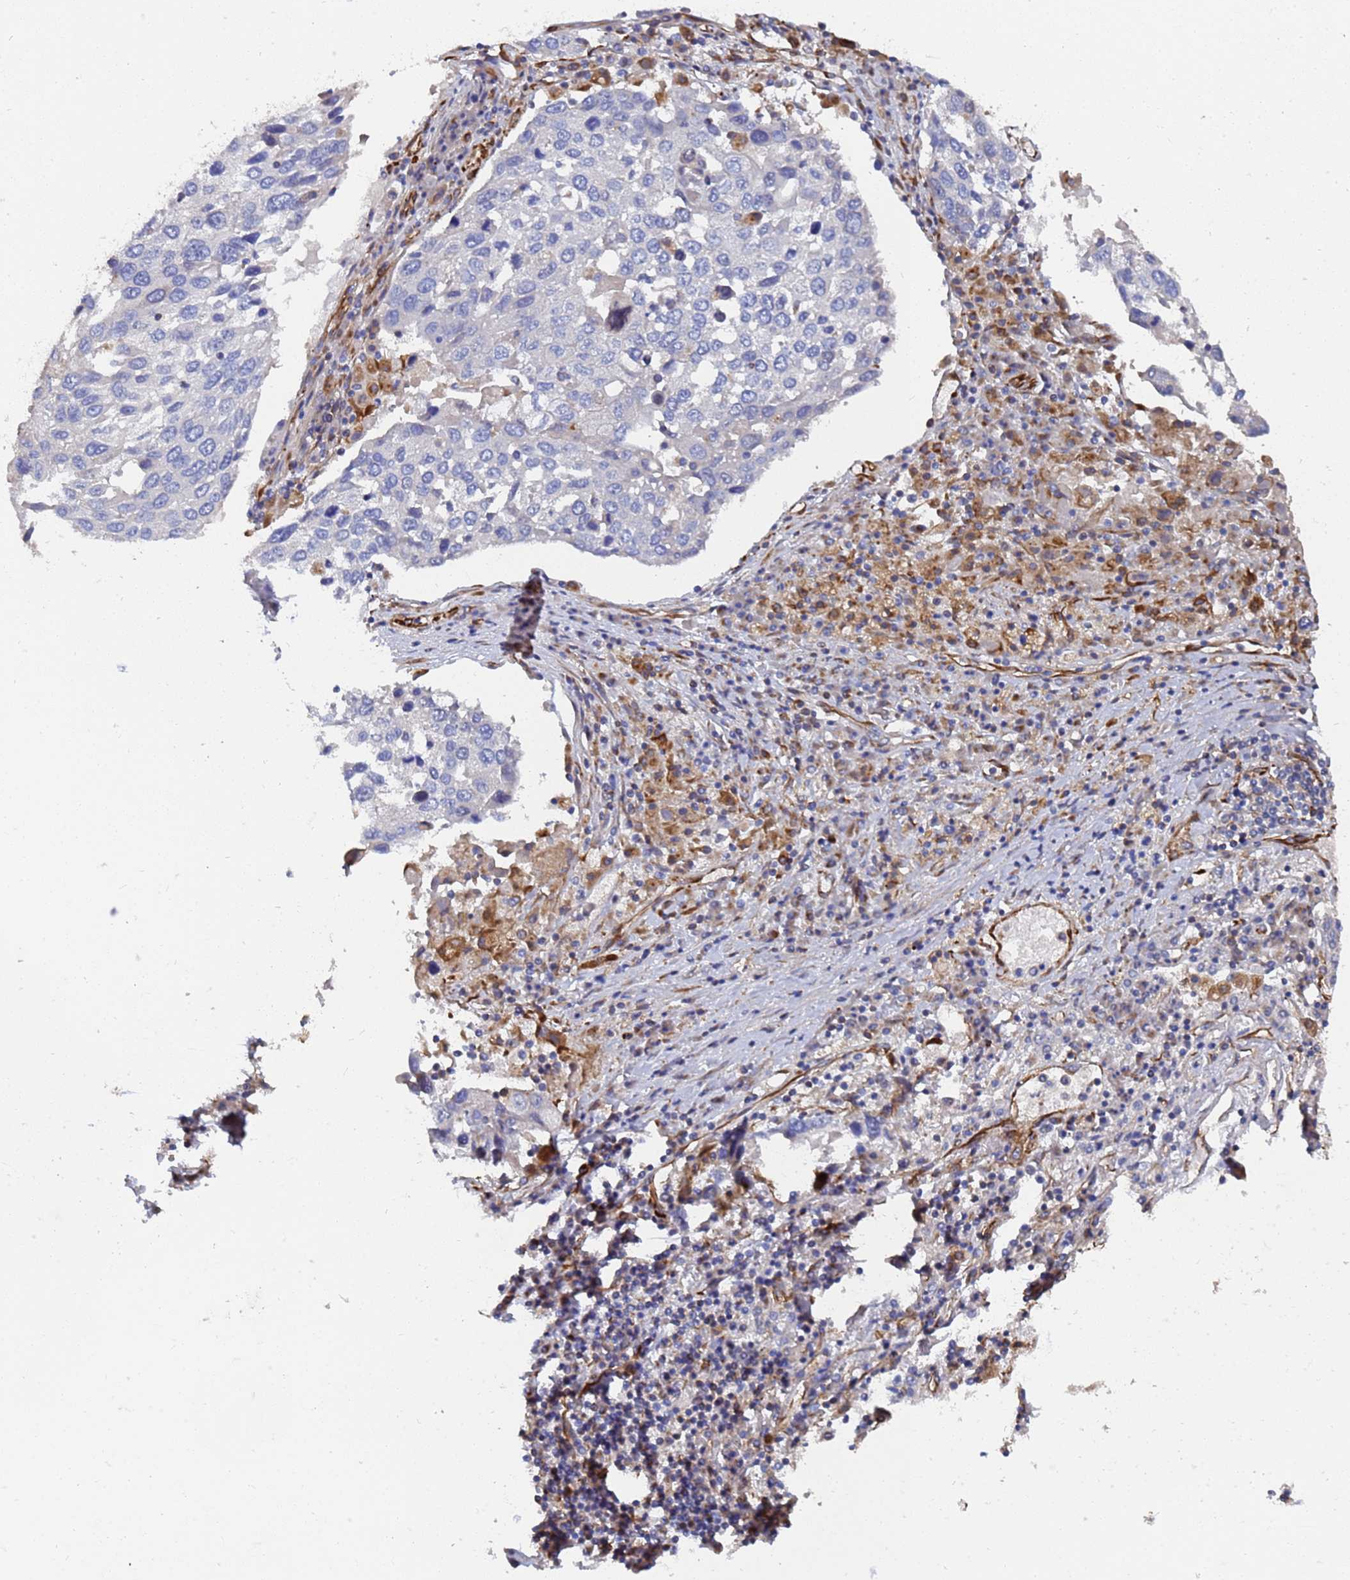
{"staining": {"intensity": "negative", "quantity": "none", "location": "none"}, "tissue": "lung cancer", "cell_type": "Tumor cells", "image_type": "cancer", "snomed": [{"axis": "morphology", "description": "Squamous cell carcinoma, NOS"}, {"axis": "topography", "description": "Lung"}], "caption": "High power microscopy image of an IHC image of lung squamous cell carcinoma, revealing no significant expression in tumor cells.", "gene": "SYT13", "patient": {"sex": "male", "age": 65}}